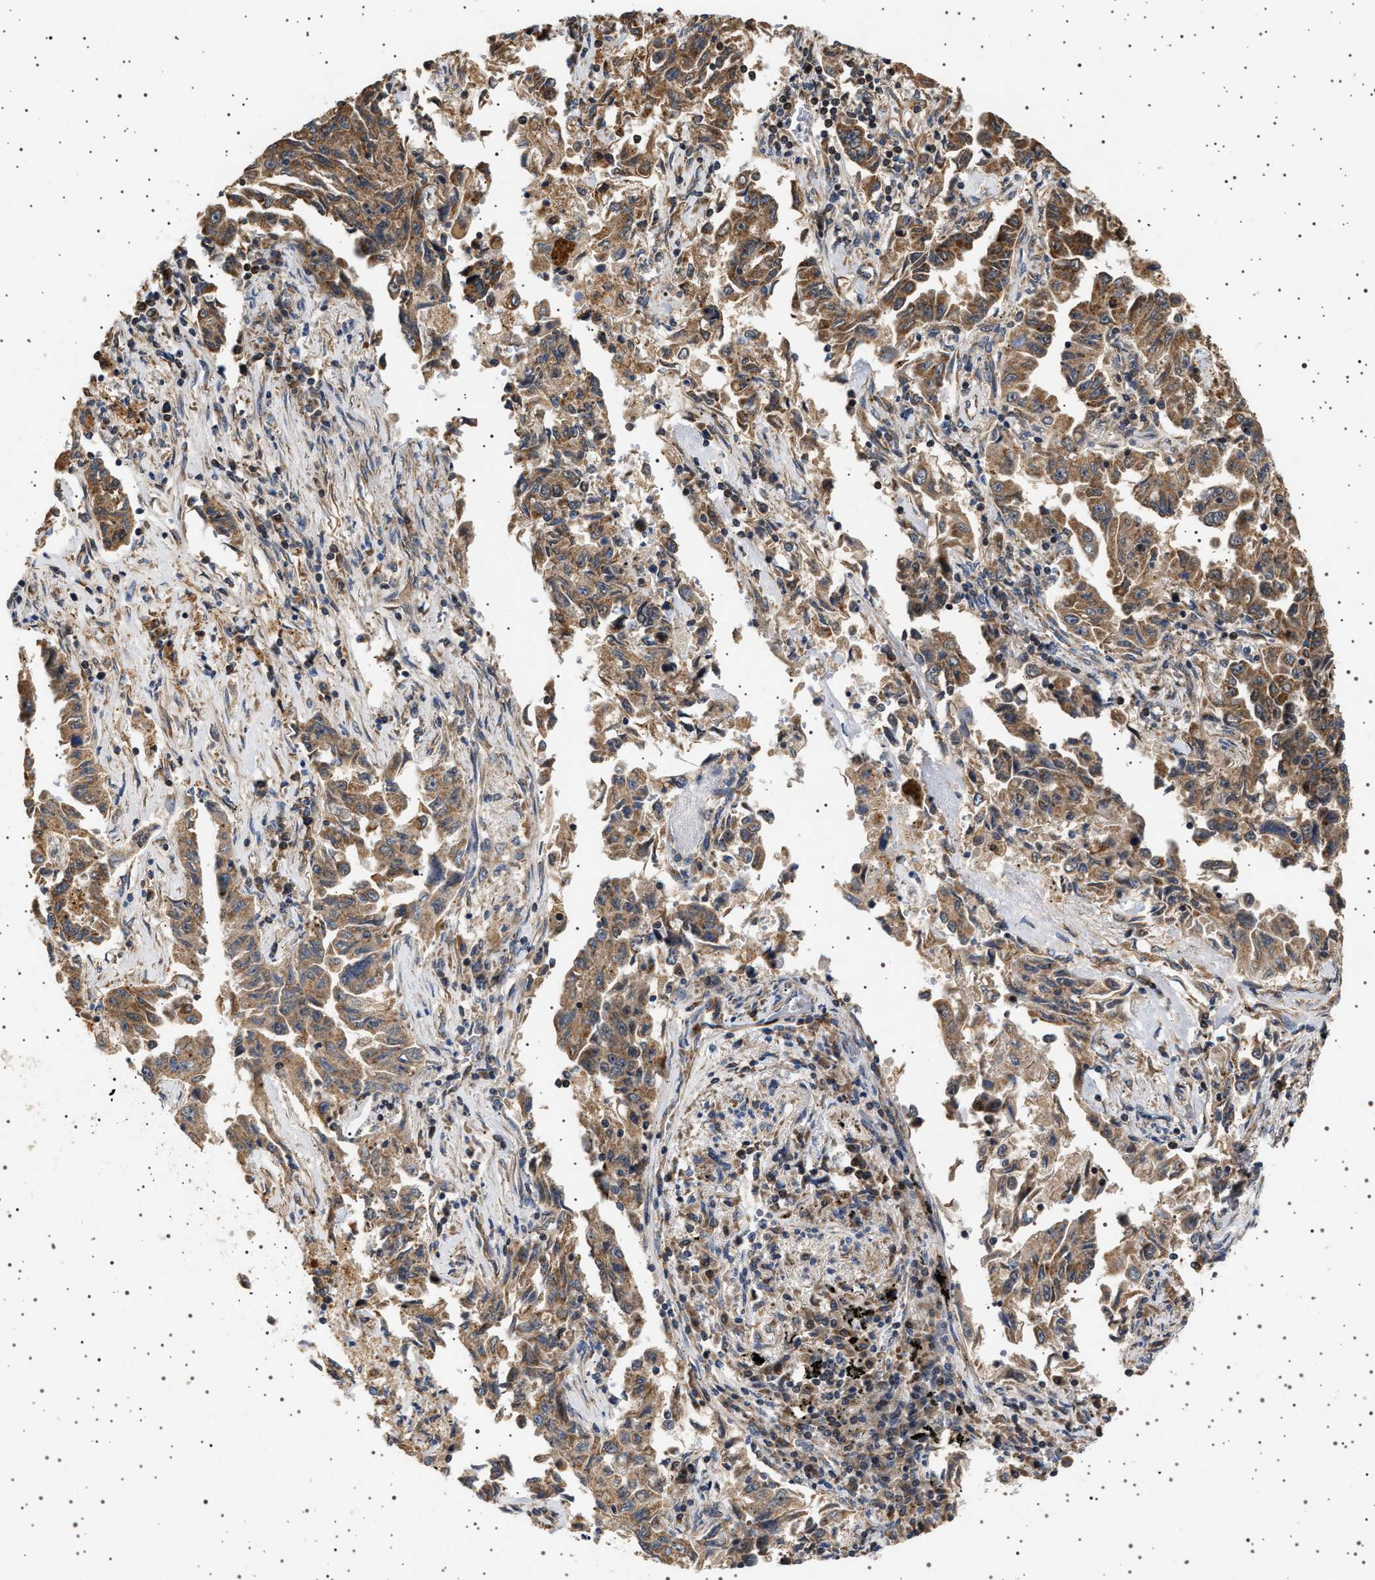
{"staining": {"intensity": "moderate", "quantity": ">75%", "location": "cytoplasmic/membranous"}, "tissue": "lung cancer", "cell_type": "Tumor cells", "image_type": "cancer", "snomed": [{"axis": "morphology", "description": "Adenocarcinoma, NOS"}, {"axis": "topography", "description": "Lung"}], "caption": "Protein staining of adenocarcinoma (lung) tissue displays moderate cytoplasmic/membranous staining in approximately >75% of tumor cells.", "gene": "TRUB2", "patient": {"sex": "female", "age": 51}}